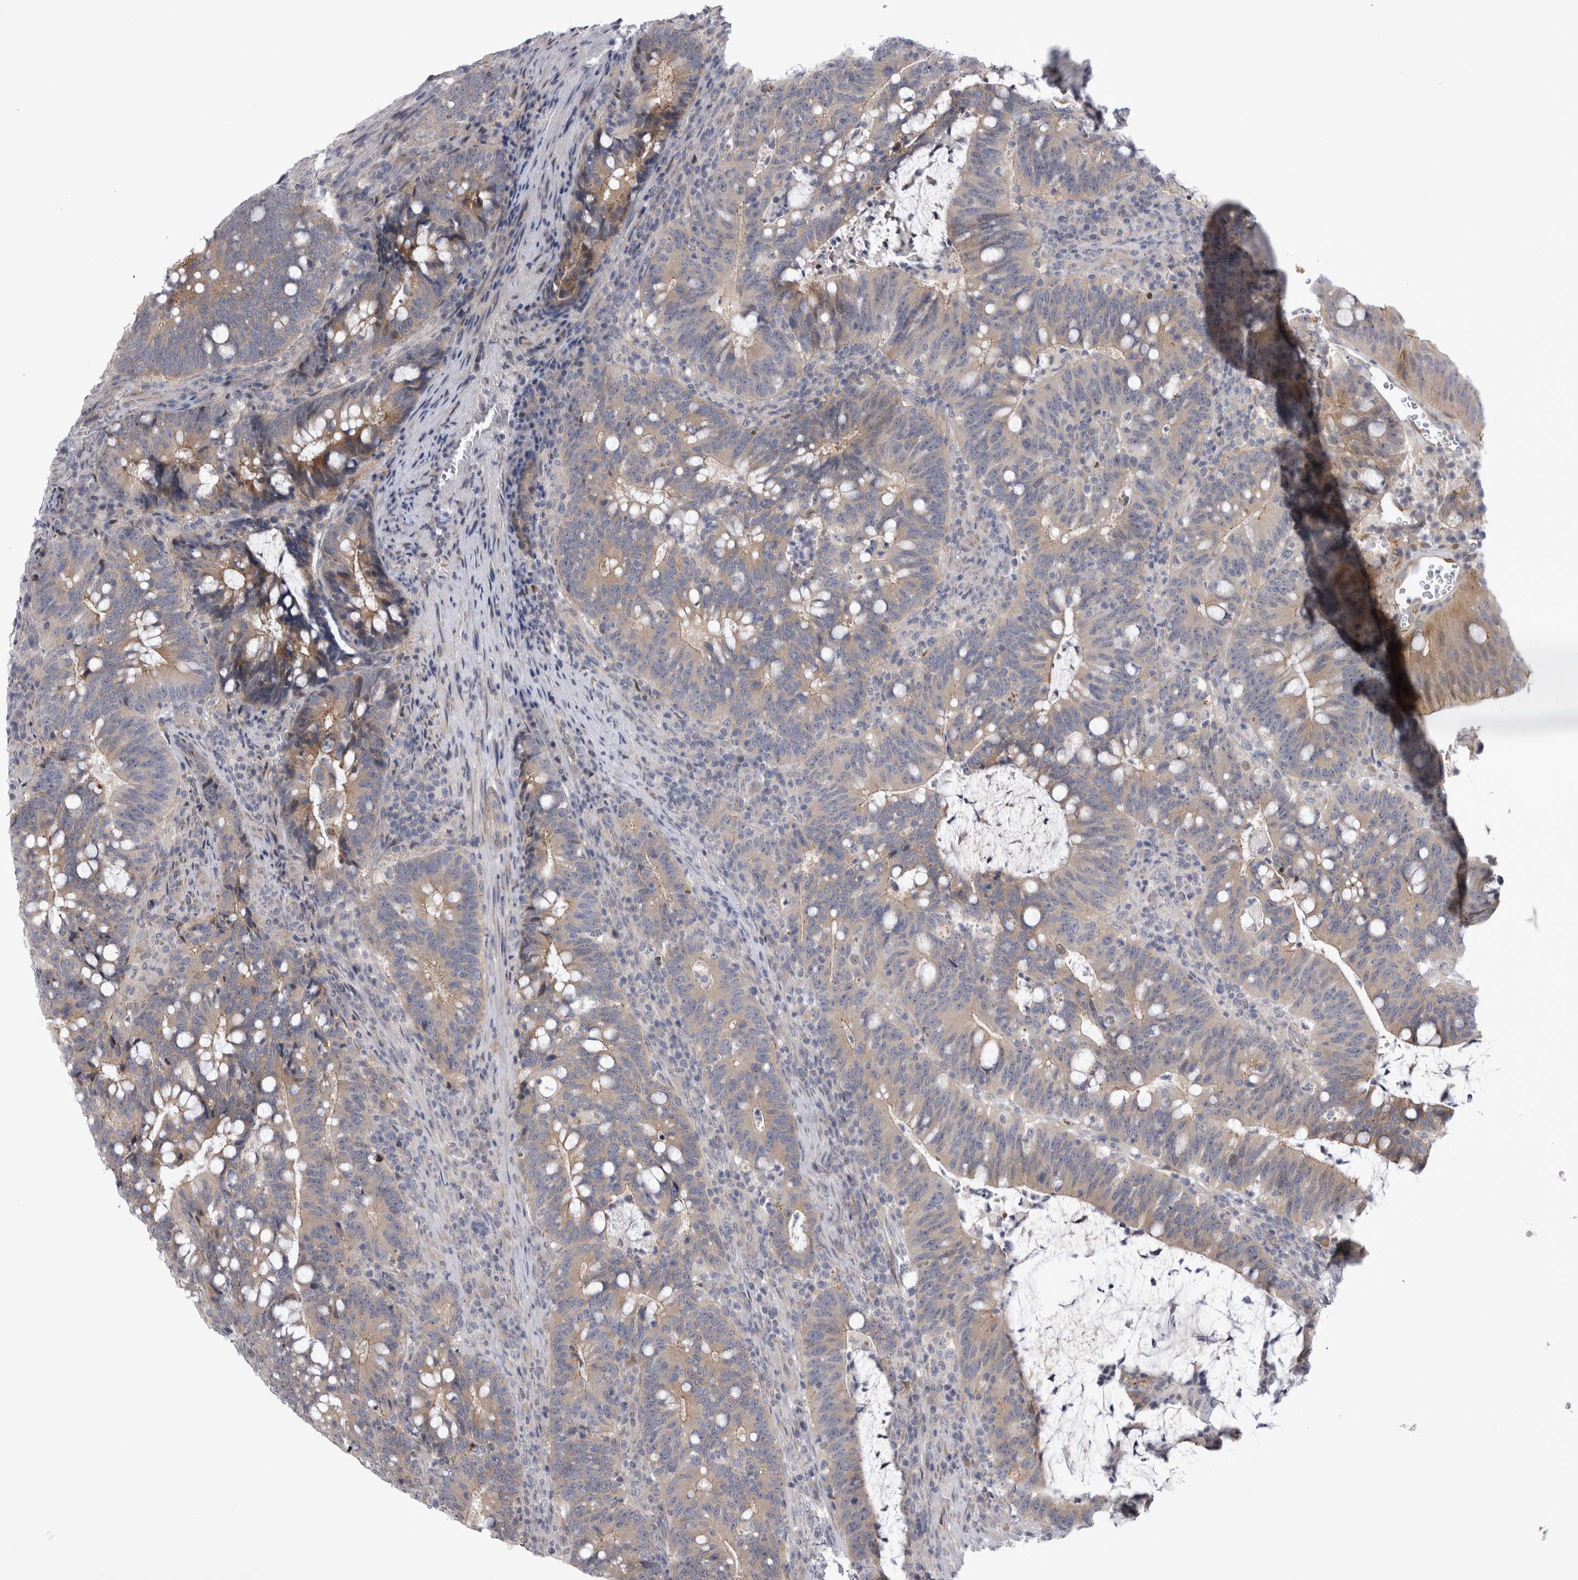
{"staining": {"intensity": "weak", "quantity": ">75%", "location": "cytoplasmic/membranous"}, "tissue": "colorectal cancer", "cell_type": "Tumor cells", "image_type": "cancer", "snomed": [{"axis": "morphology", "description": "Adenocarcinoma, NOS"}, {"axis": "topography", "description": "Colon"}], "caption": "Human colorectal adenocarcinoma stained with a brown dye displays weak cytoplasmic/membranous positive expression in approximately >75% of tumor cells.", "gene": "NENF", "patient": {"sex": "female", "age": 66}}